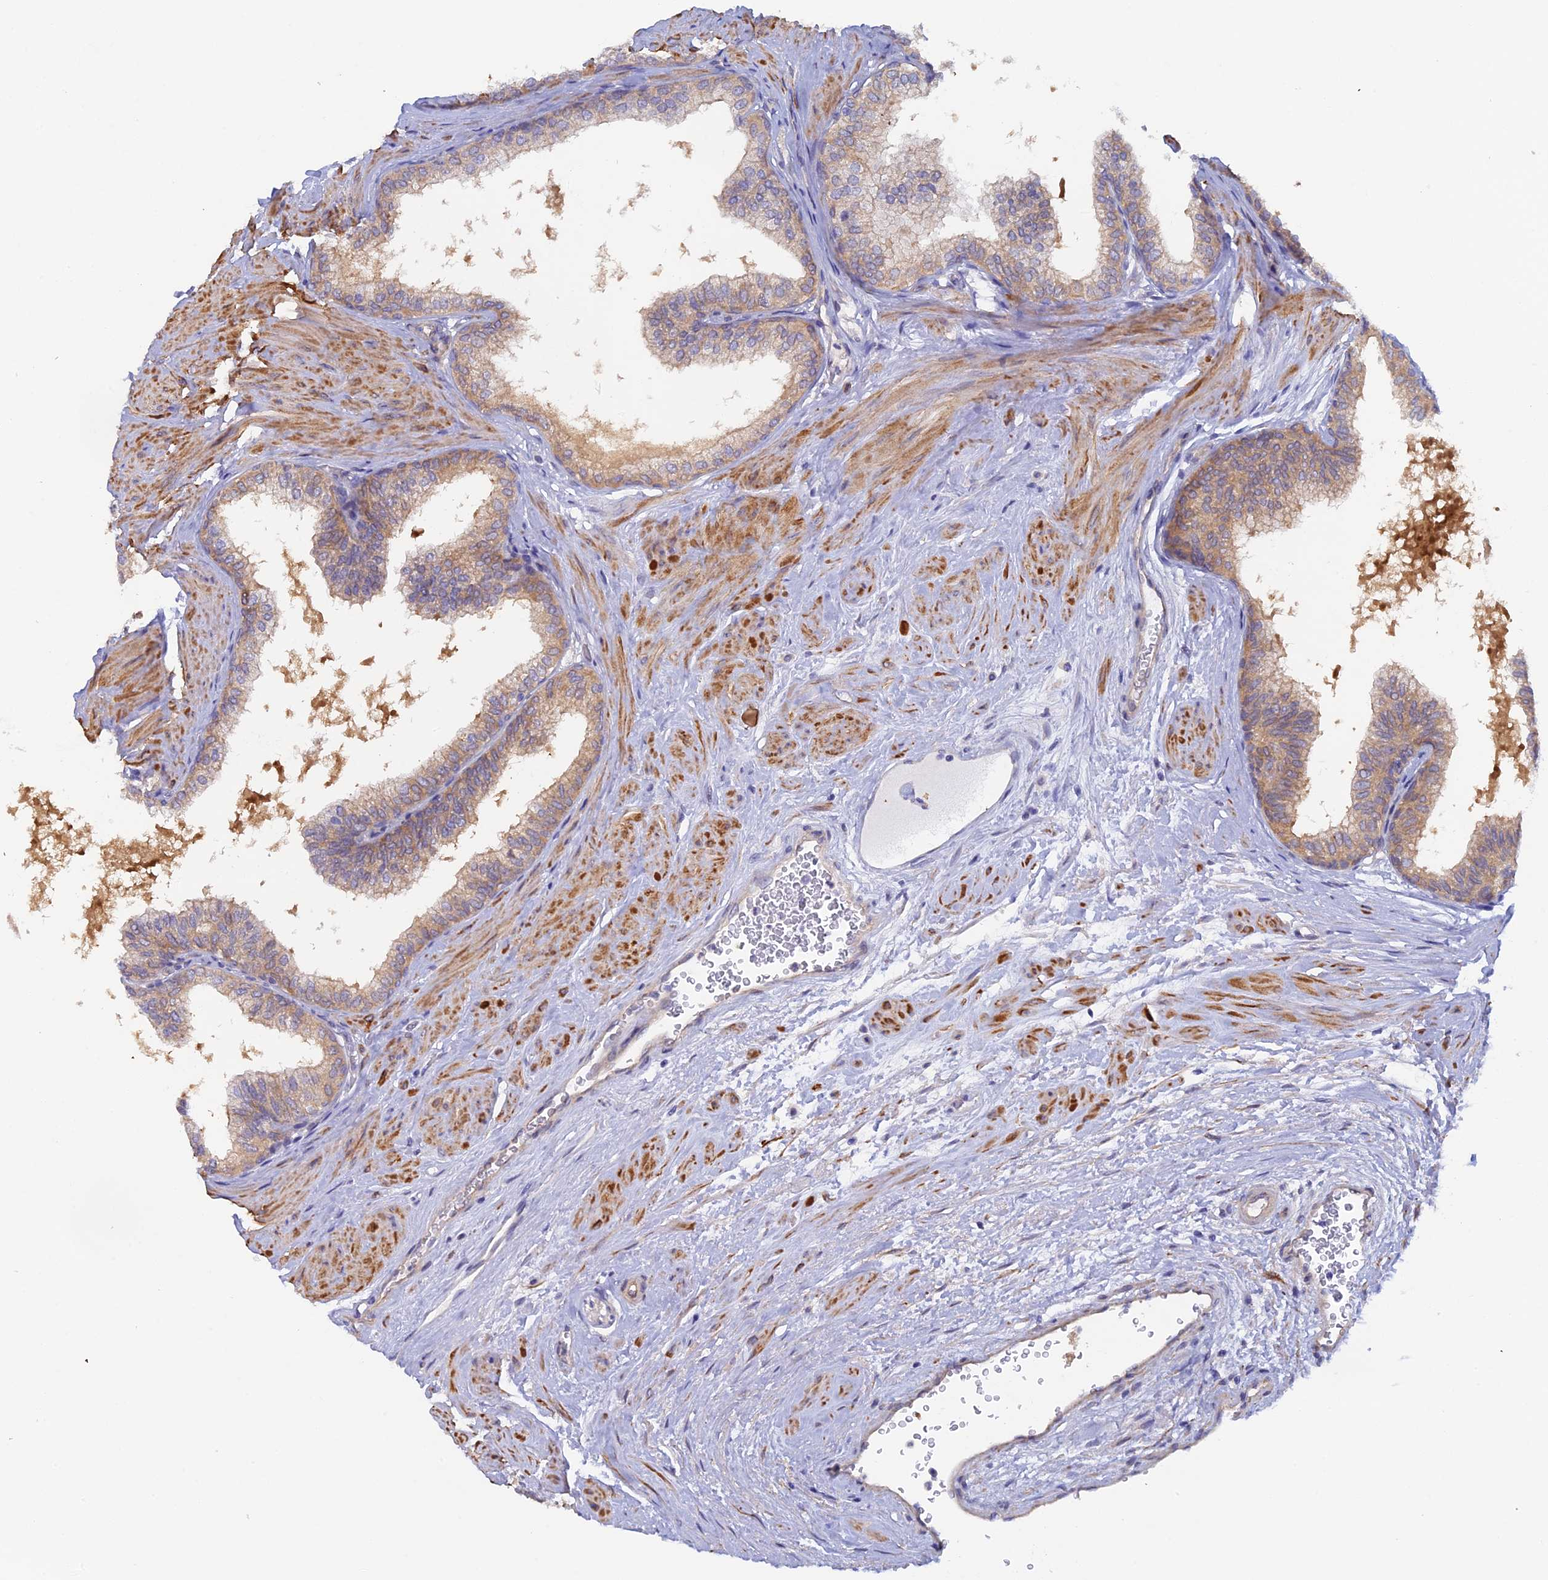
{"staining": {"intensity": "moderate", "quantity": "<25%", "location": "cytoplasmic/membranous"}, "tissue": "prostate", "cell_type": "Glandular cells", "image_type": "normal", "snomed": [{"axis": "morphology", "description": "Normal tissue, NOS"}, {"axis": "topography", "description": "Prostate"}], "caption": "Approximately <25% of glandular cells in unremarkable human prostate display moderate cytoplasmic/membranous protein positivity as visualized by brown immunohistochemical staining.", "gene": "FZR1", "patient": {"sex": "male", "age": 60}}